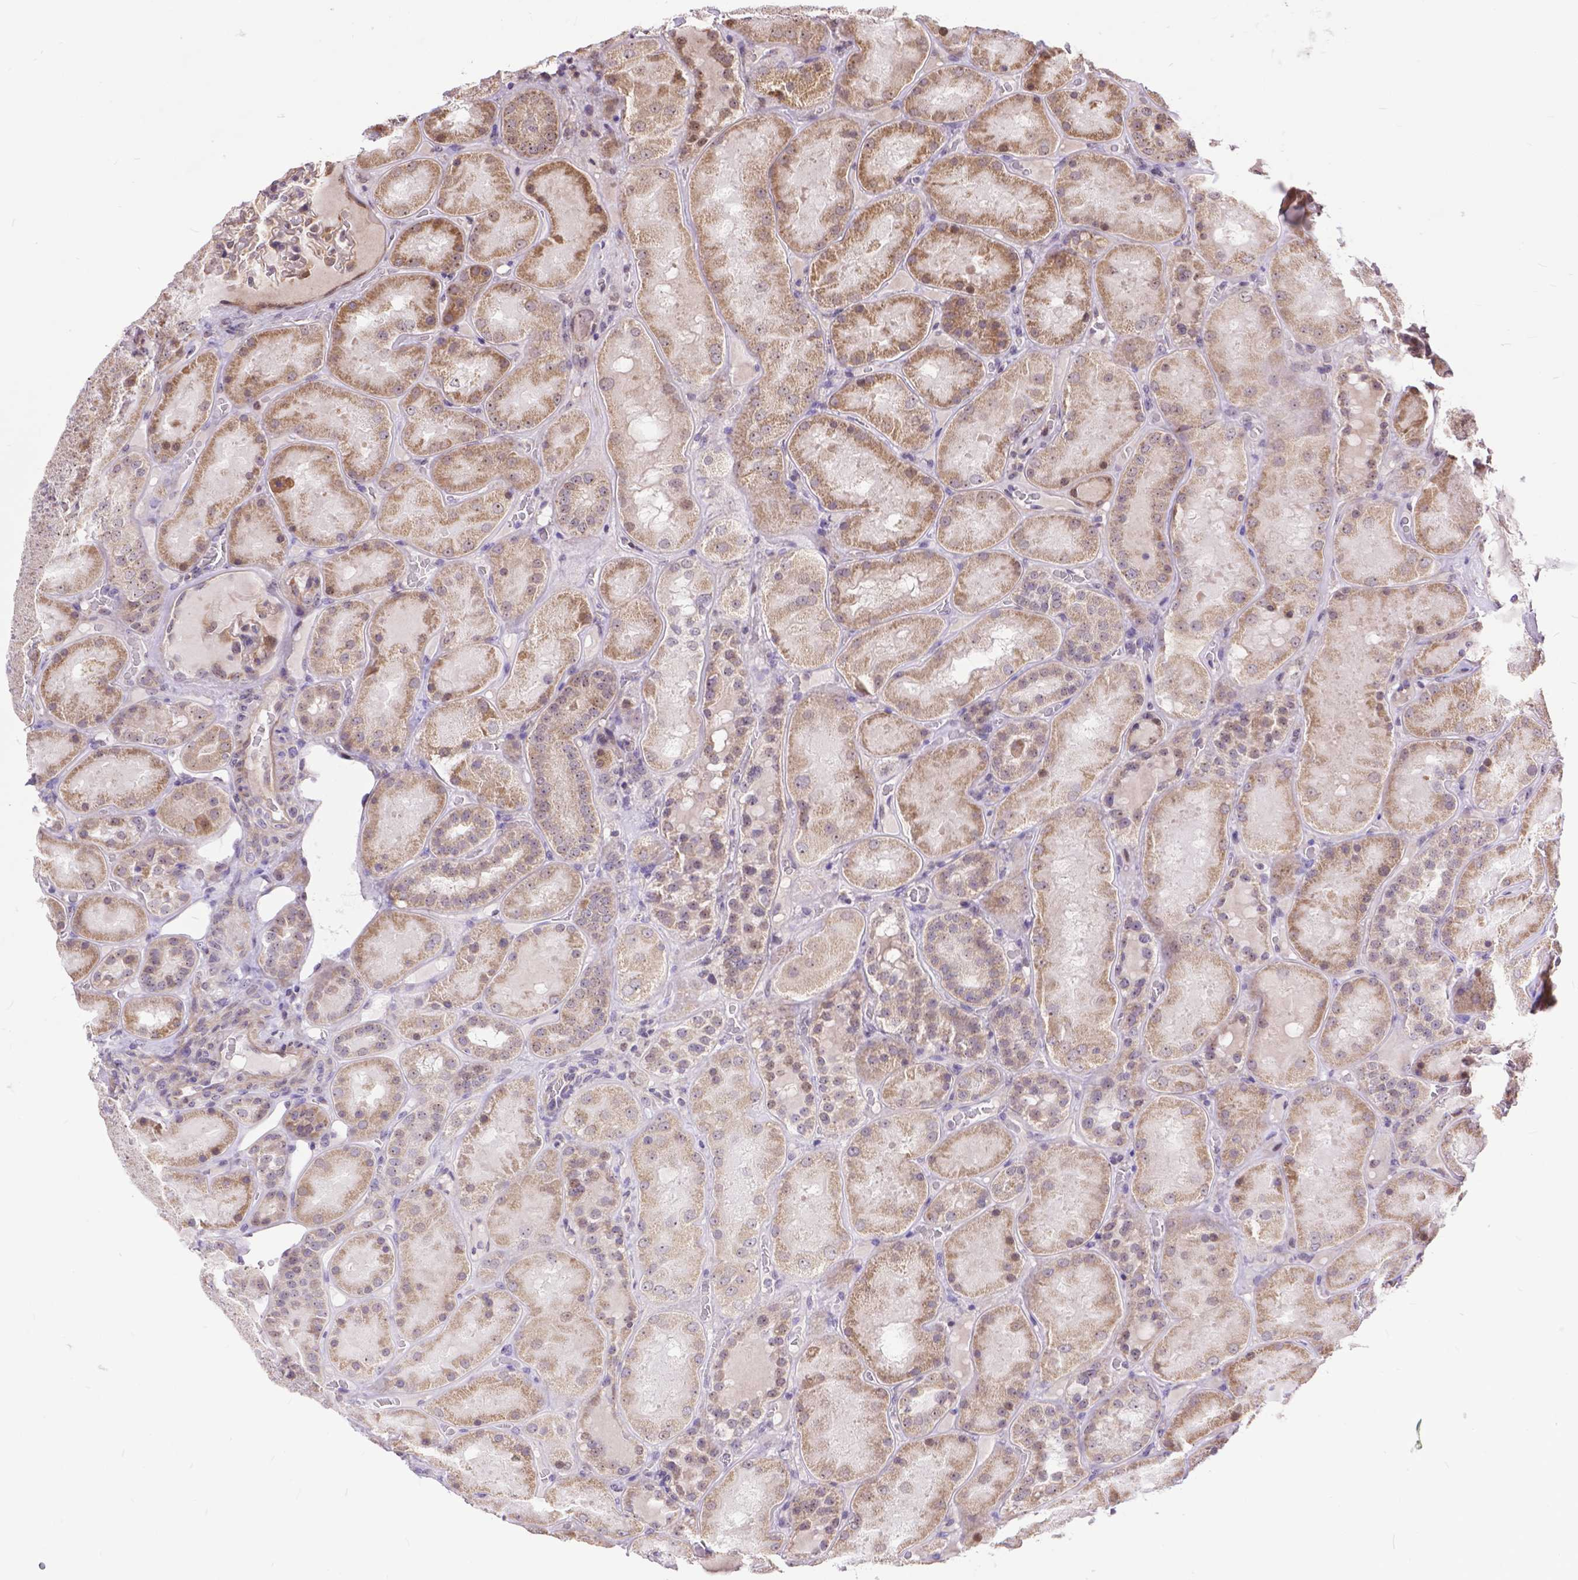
{"staining": {"intensity": "moderate", "quantity": "<25%", "location": "nuclear"}, "tissue": "kidney", "cell_type": "Cells in glomeruli", "image_type": "normal", "snomed": [{"axis": "morphology", "description": "Normal tissue, NOS"}, {"axis": "topography", "description": "Kidney"}], "caption": "Immunohistochemistry photomicrograph of unremarkable human kidney stained for a protein (brown), which demonstrates low levels of moderate nuclear staining in about <25% of cells in glomeruli.", "gene": "TMEM135", "patient": {"sex": "male", "age": 73}}